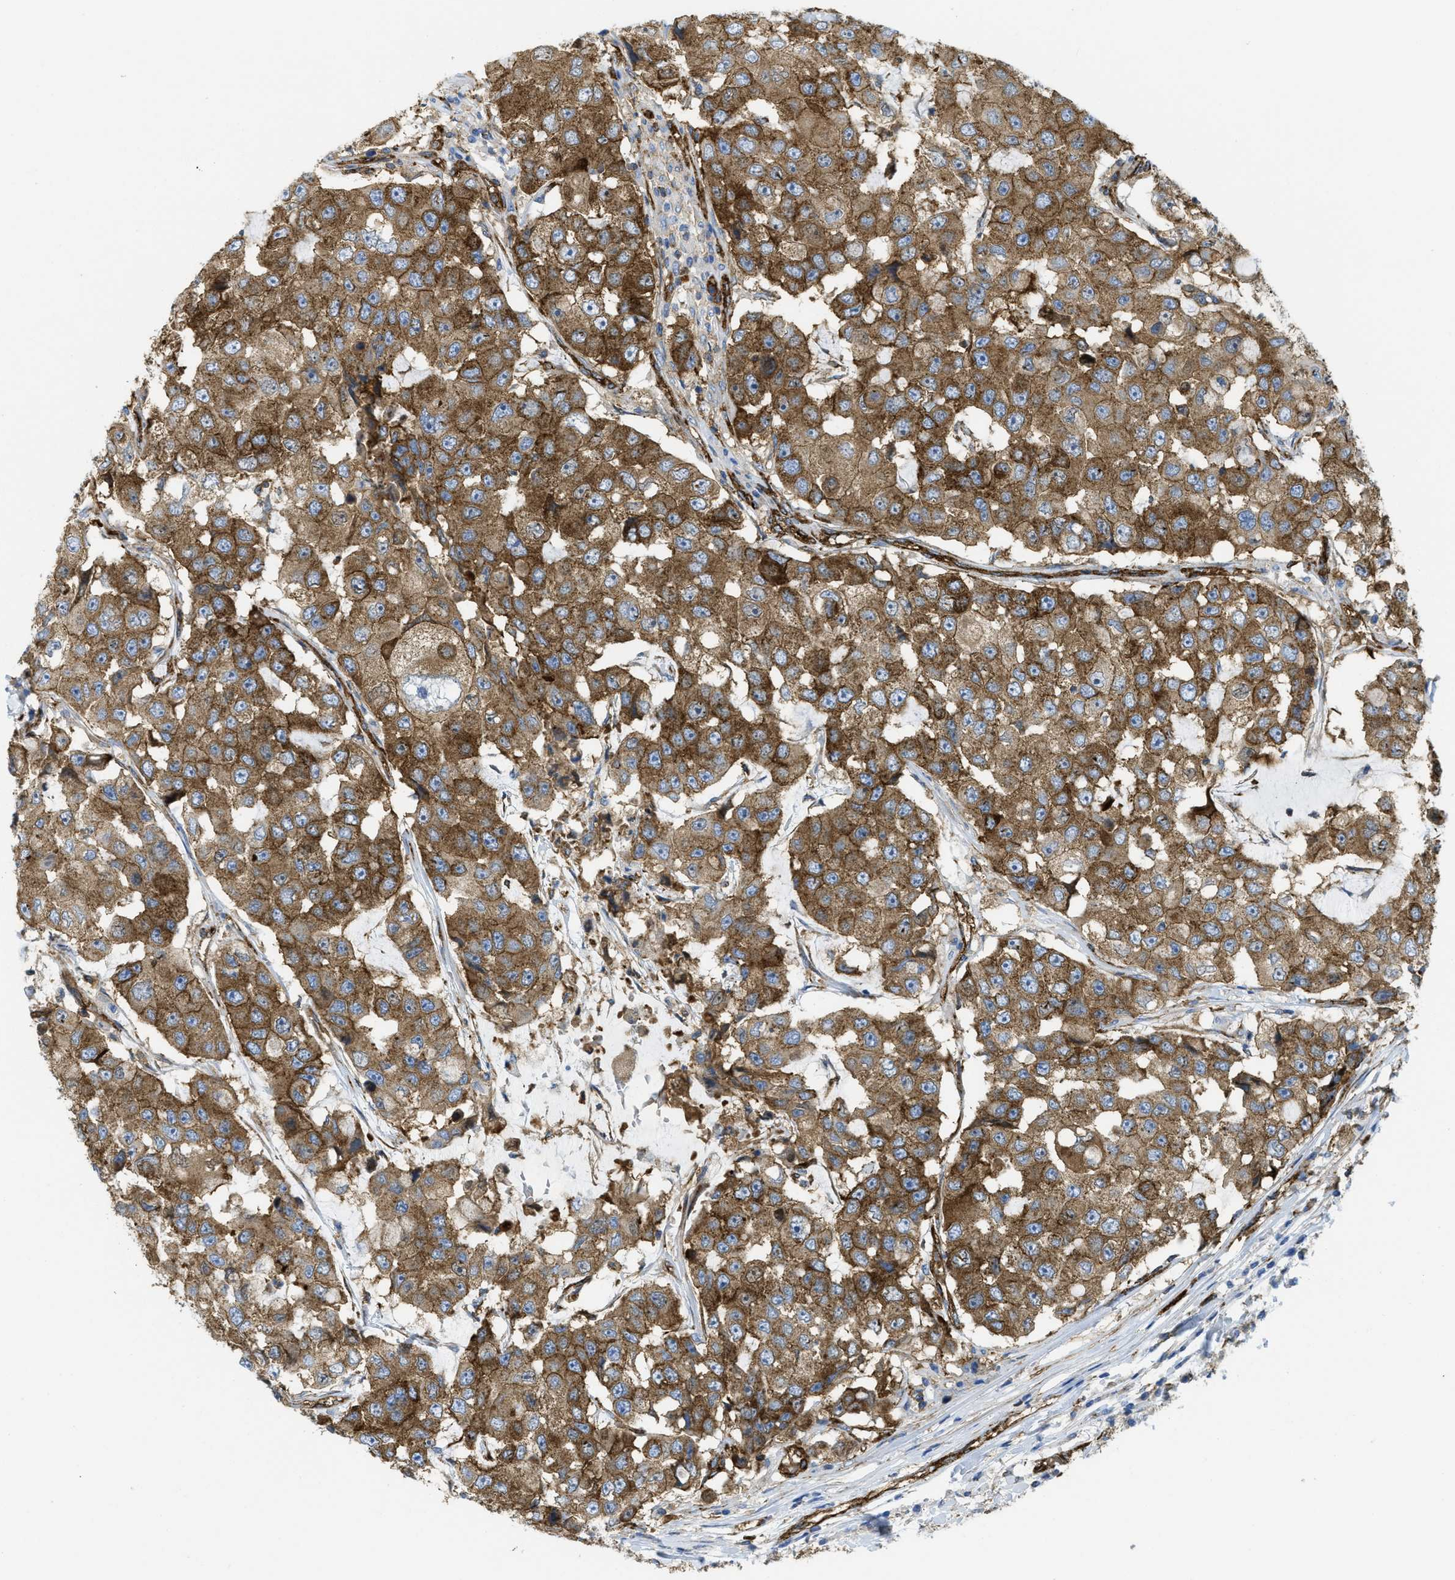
{"staining": {"intensity": "moderate", "quantity": ">75%", "location": "cytoplasmic/membranous"}, "tissue": "breast cancer", "cell_type": "Tumor cells", "image_type": "cancer", "snomed": [{"axis": "morphology", "description": "Duct carcinoma"}, {"axis": "topography", "description": "Breast"}], "caption": "Moderate cytoplasmic/membranous protein staining is appreciated in approximately >75% of tumor cells in breast cancer. The staining was performed using DAB (3,3'-diaminobenzidine) to visualize the protein expression in brown, while the nuclei were stained in blue with hematoxylin (Magnification: 20x).", "gene": "HIP1", "patient": {"sex": "female", "age": 27}}